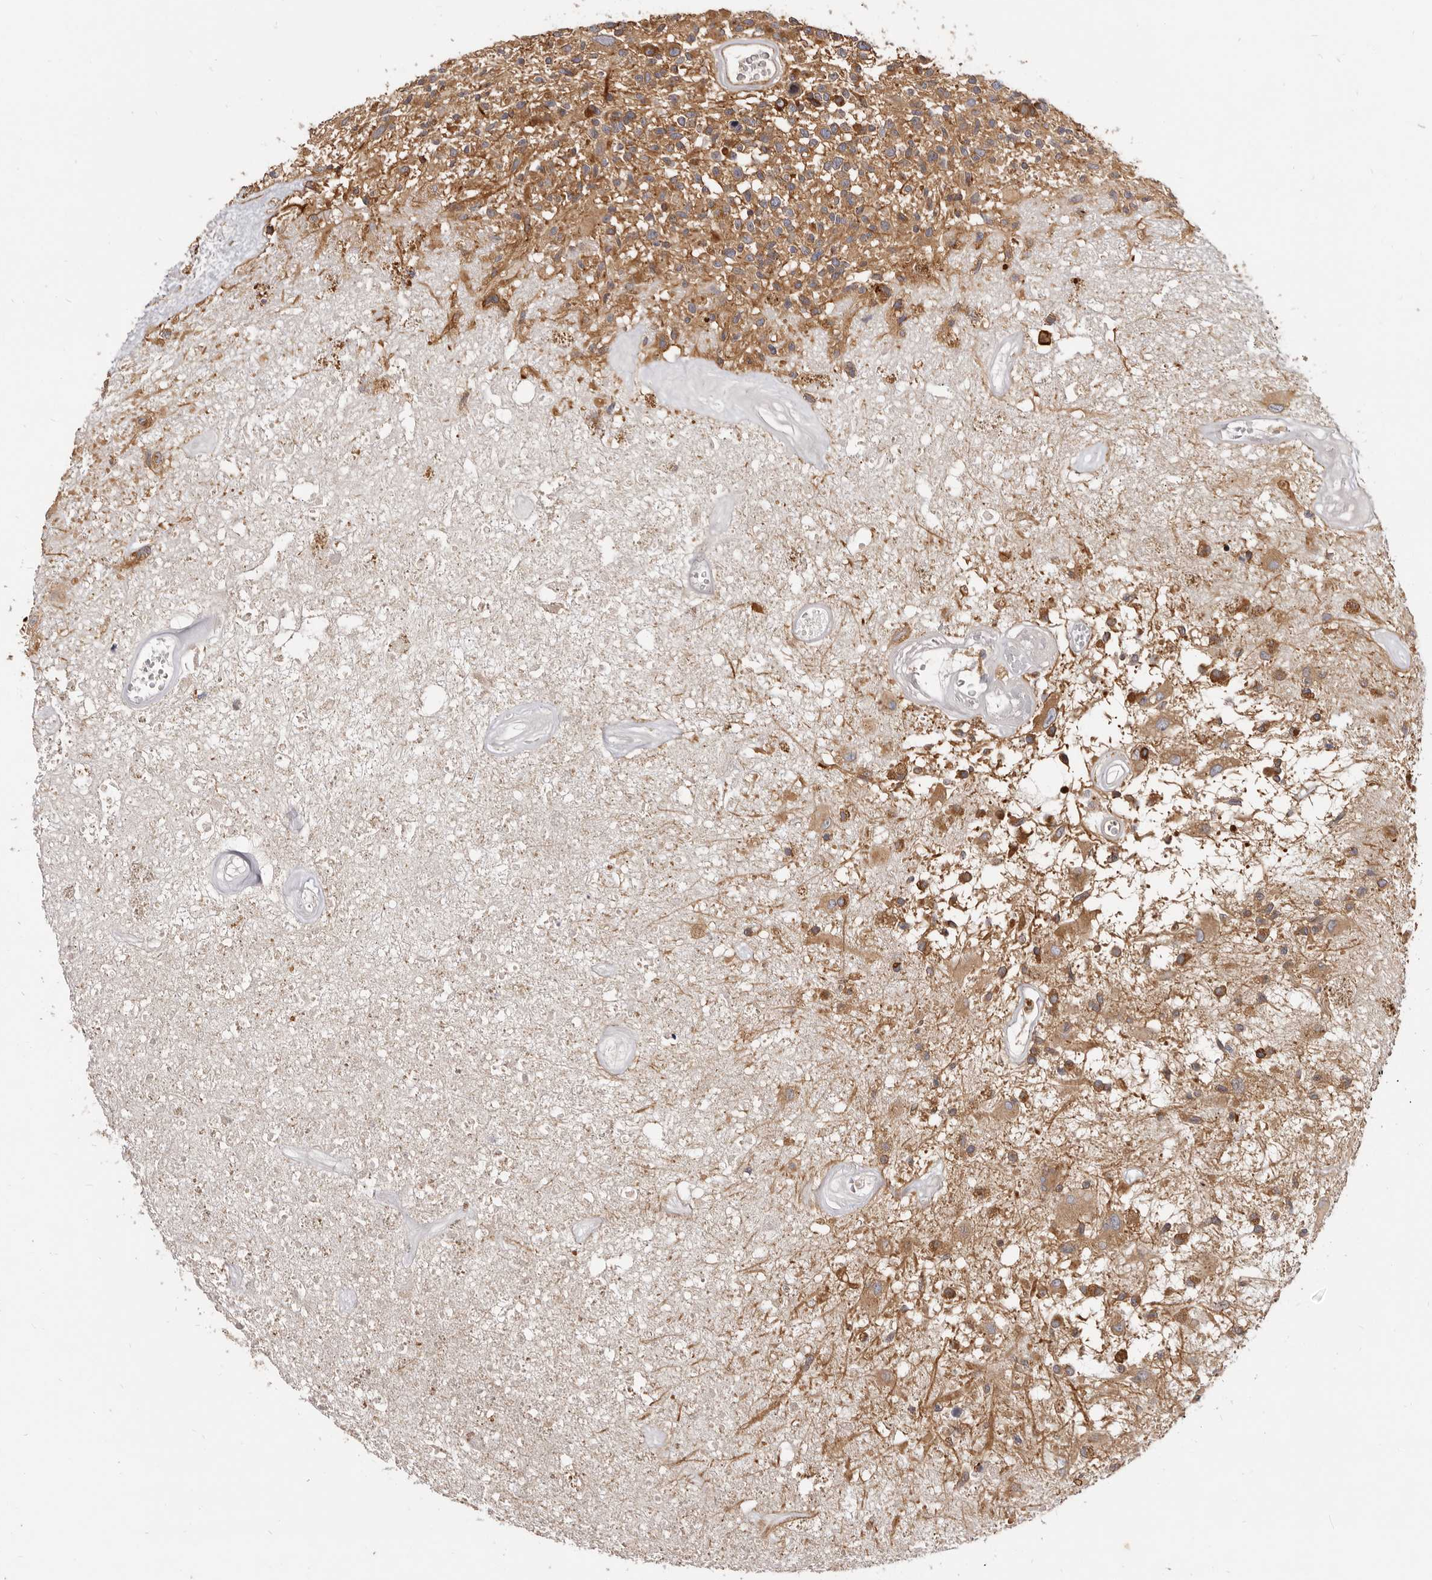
{"staining": {"intensity": "moderate", "quantity": ">75%", "location": "cytoplasmic/membranous"}, "tissue": "glioma", "cell_type": "Tumor cells", "image_type": "cancer", "snomed": [{"axis": "morphology", "description": "Glioma, malignant, High grade"}, {"axis": "morphology", "description": "Glioblastoma, NOS"}, {"axis": "topography", "description": "Brain"}], "caption": "An immunohistochemistry (IHC) histopathology image of tumor tissue is shown. Protein staining in brown highlights moderate cytoplasmic/membranous positivity in glioma within tumor cells.", "gene": "ADAMTS20", "patient": {"sex": "male", "age": 60}}